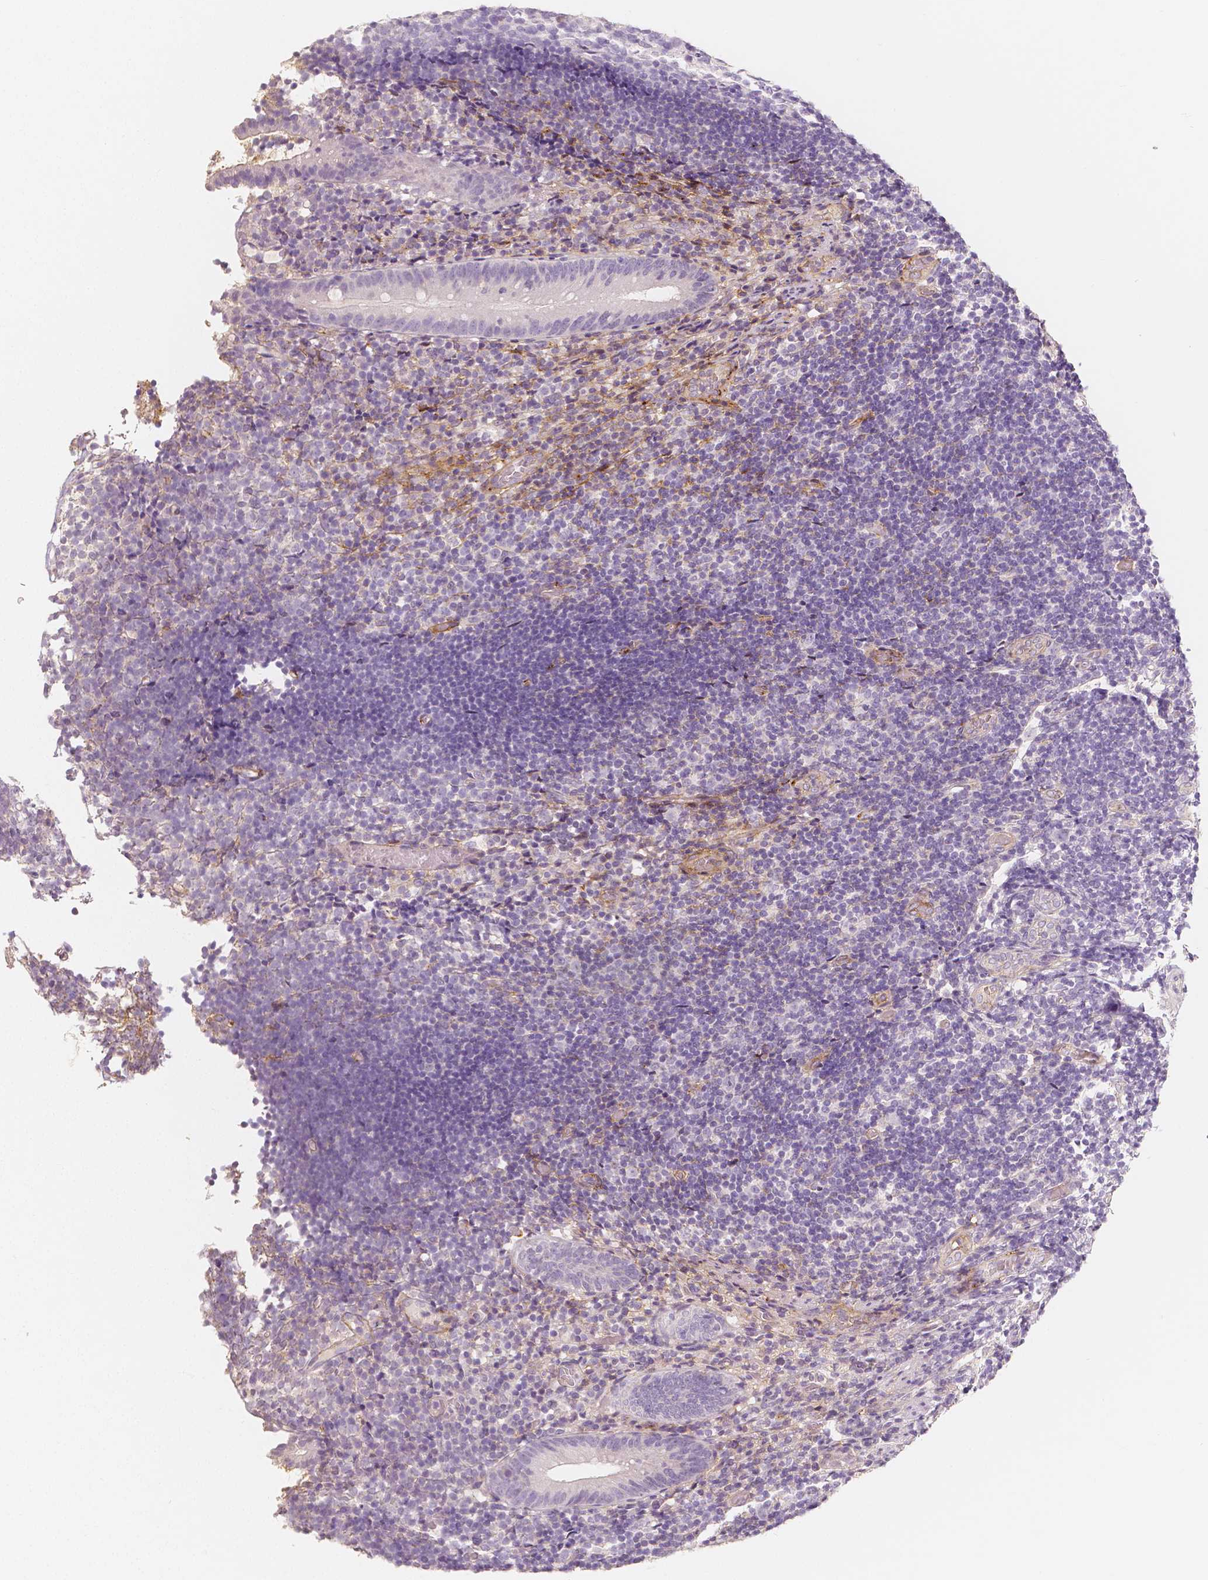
{"staining": {"intensity": "negative", "quantity": "none", "location": "none"}, "tissue": "appendix", "cell_type": "Glandular cells", "image_type": "normal", "snomed": [{"axis": "morphology", "description": "Normal tissue, NOS"}, {"axis": "topography", "description": "Appendix"}], "caption": "High magnification brightfield microscopy of benign appendix stained with DAB (3,3'-diaminobenzidine) (brown) and counterstained with hematoxylin (blue): glandular cells show no significant staining.", "gene": "THY1", "patient": {"sex": "female", "age": 32}}